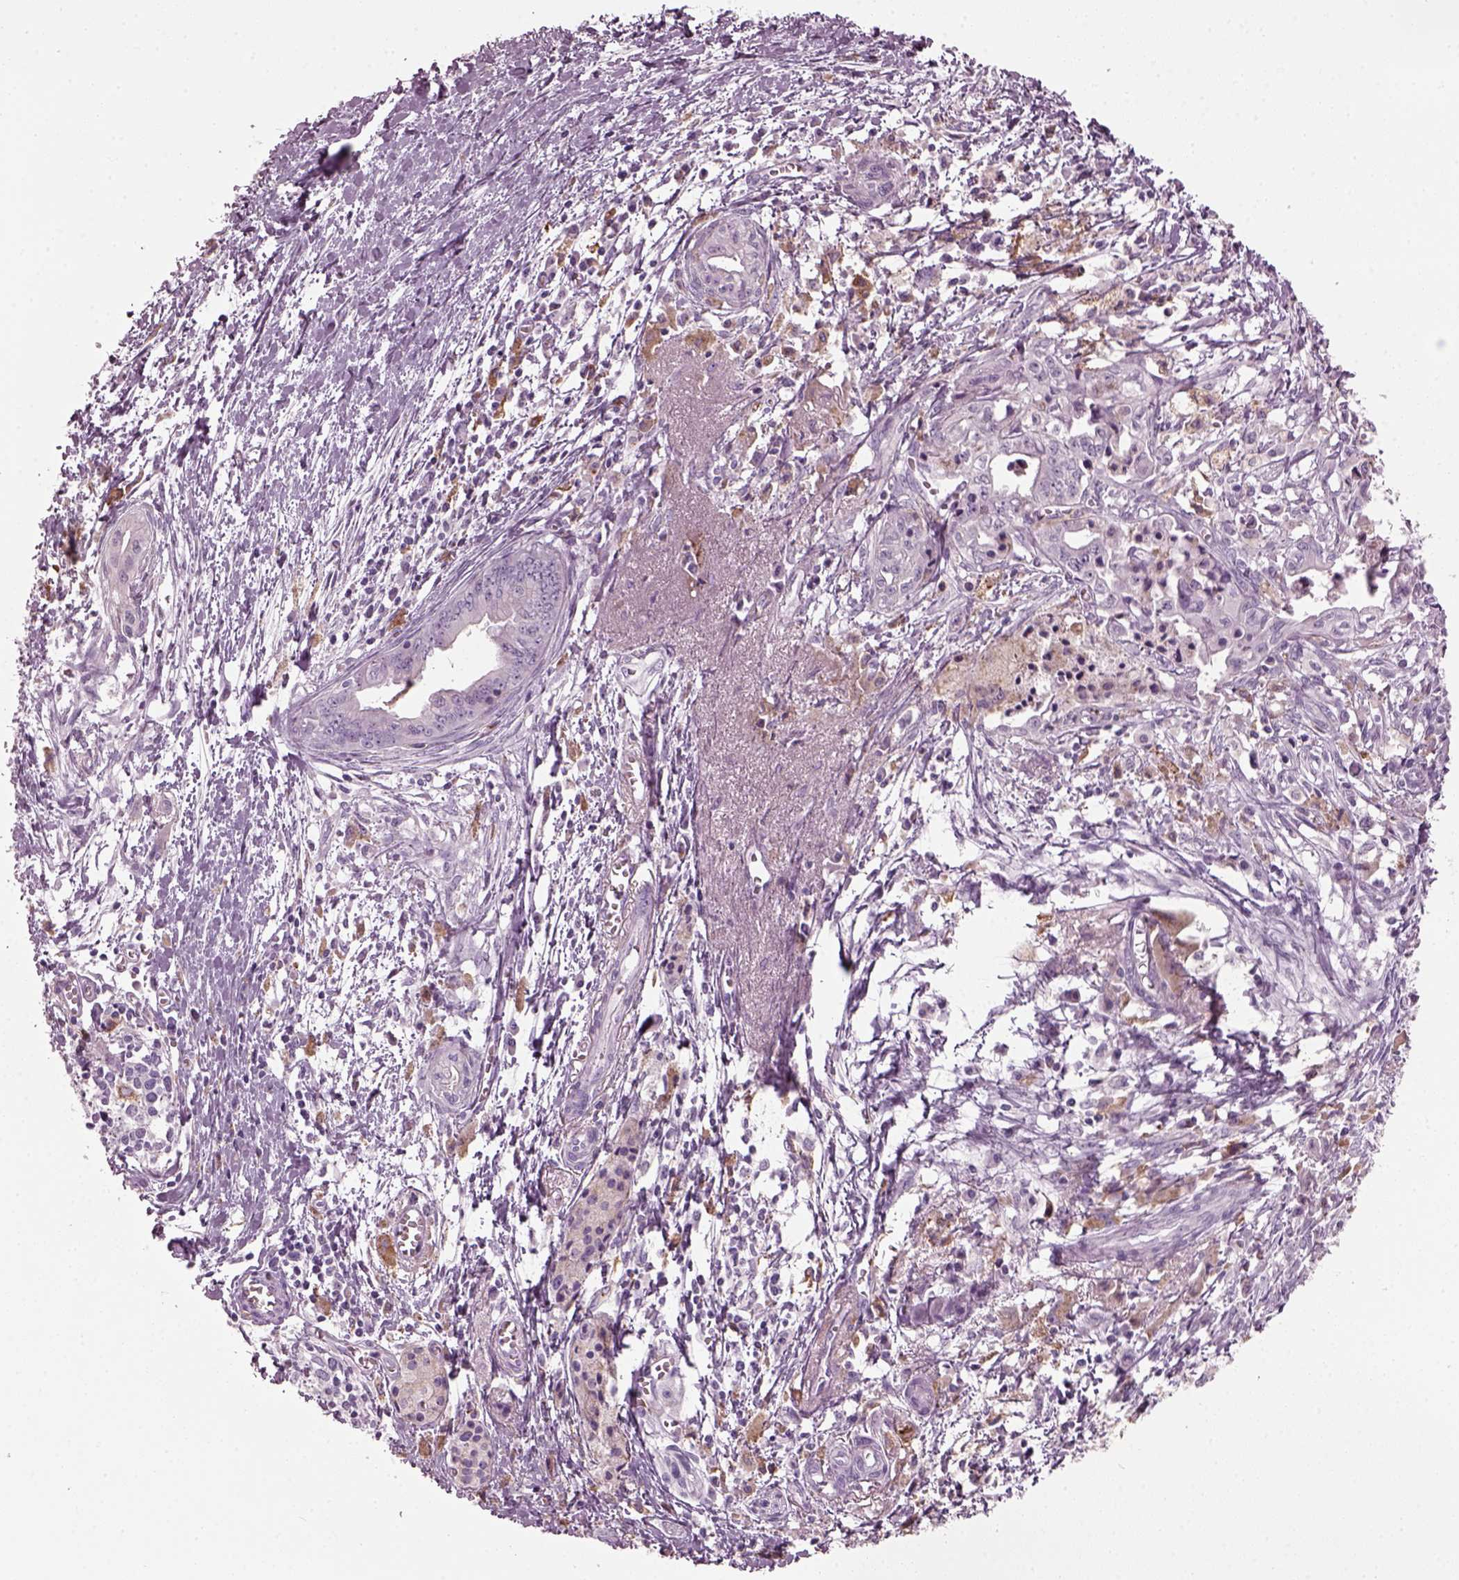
{"staining": {"intensity": "negative", "quantity": "none", "location": "none"}, "tissue": "pancreatic cancer", "cell_type": "Tumor cells", "image_type": "cancer", "snomed": [{"axis": "morphology", "description": "Adenocarcinoma, NOS"}, {"axis": "topography", "description": "Pancreas"}], "caption": "Tumor cells show no significant protein staining in pancreatic adenocarcinoma. (DAB (3,3'-diaminobenzidine) immunohistochemistry (IHC), high magnification).", "gene": "TMEM231", "patient": {"sex": "female", "age": 61}}